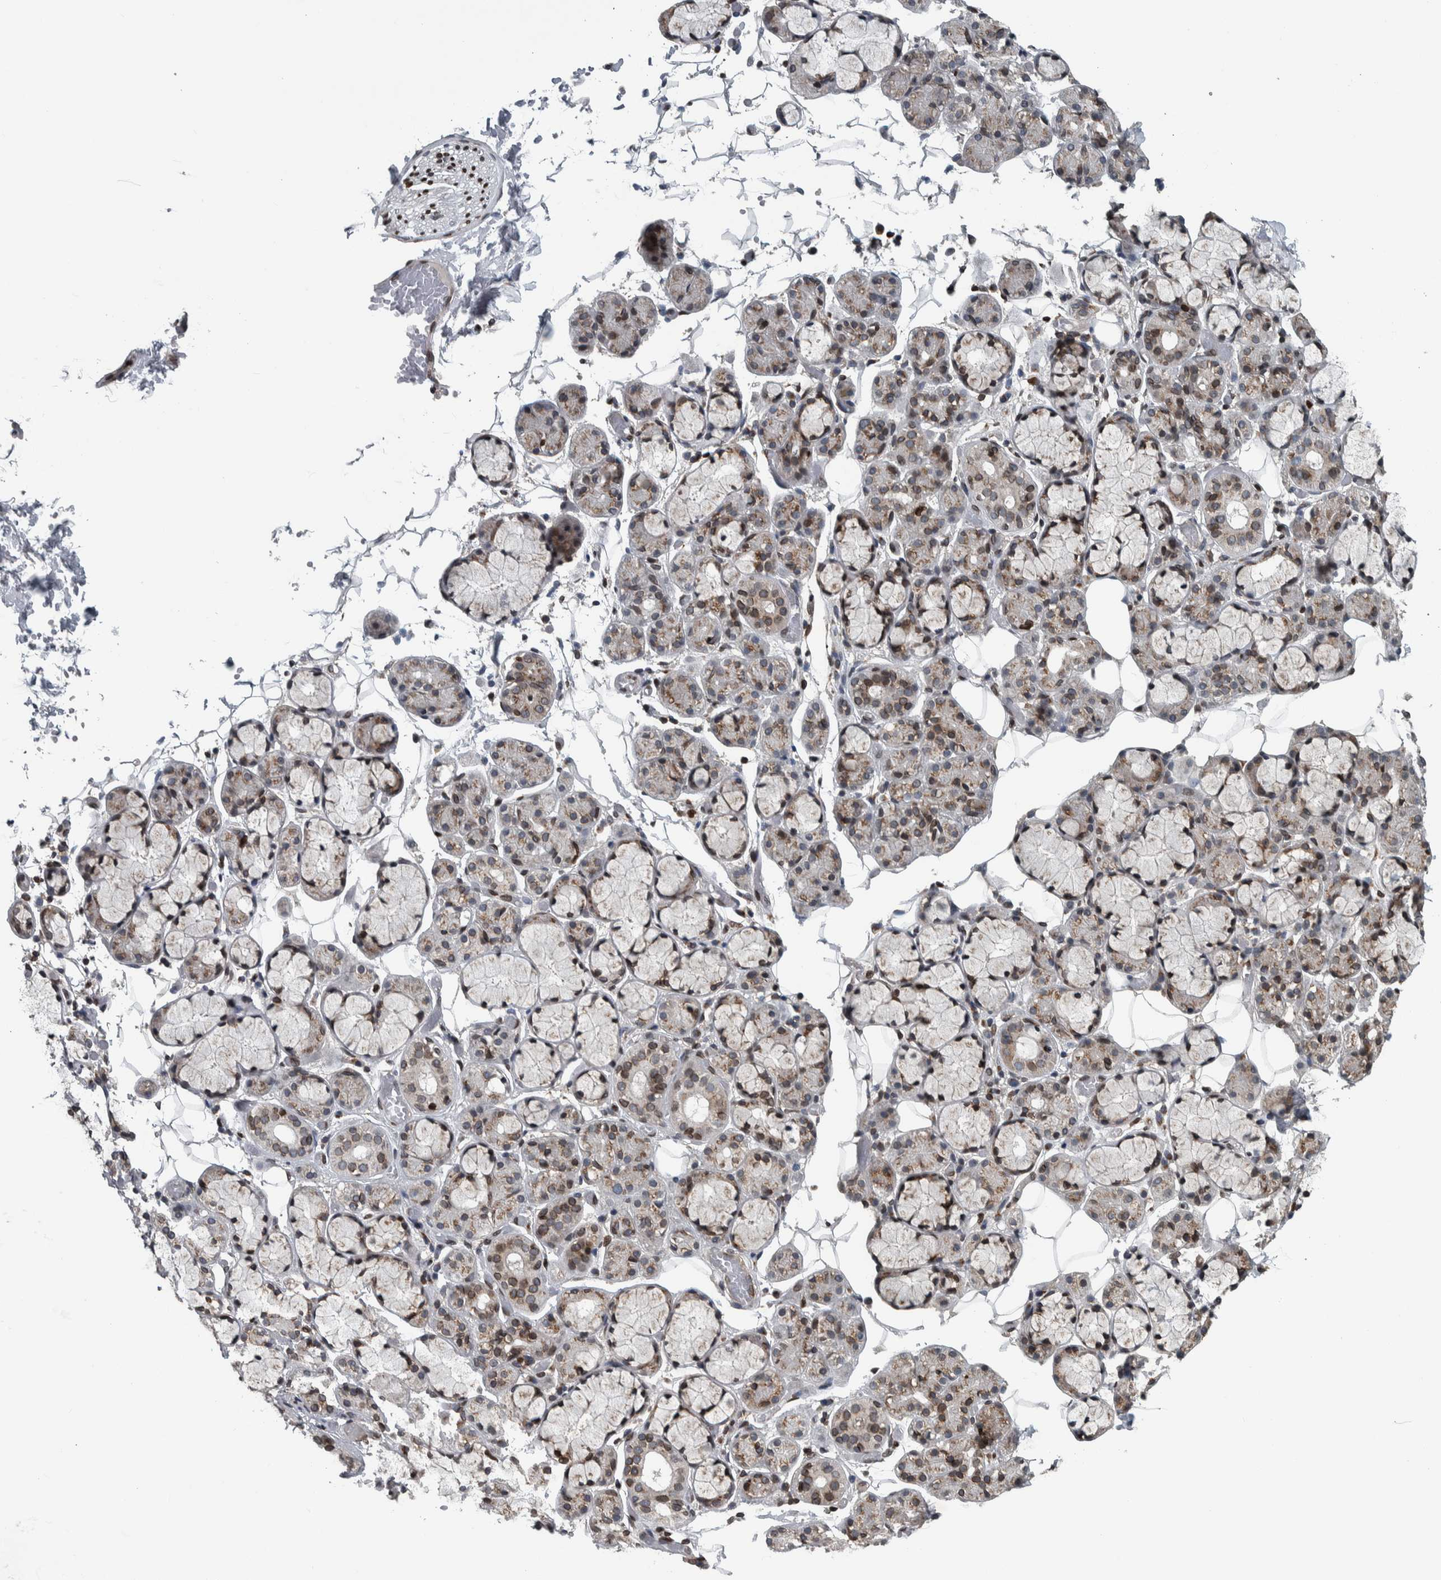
{"staining": {"intensity": "weak", "quantity": "<25%", "location": "cytoplasmic/membranous,nuclear"}, "tissue": "salivary gland", "cell_type": "Glandular cells", "image_type": "normal", "snomed": [{"axis": "morphology", "description": "Normal tissue, NOS"}, {"axis": "topography", "description": "Salivary gland"}], "caption": "Immunohistochemistry (IHC) image of unremarkable salivary gland: salivary gland stained with DAB reveals no significant protein positivity in glandular cells.", "gene": "FAM135B", "patient": {"sex": "male", "age": 63}}